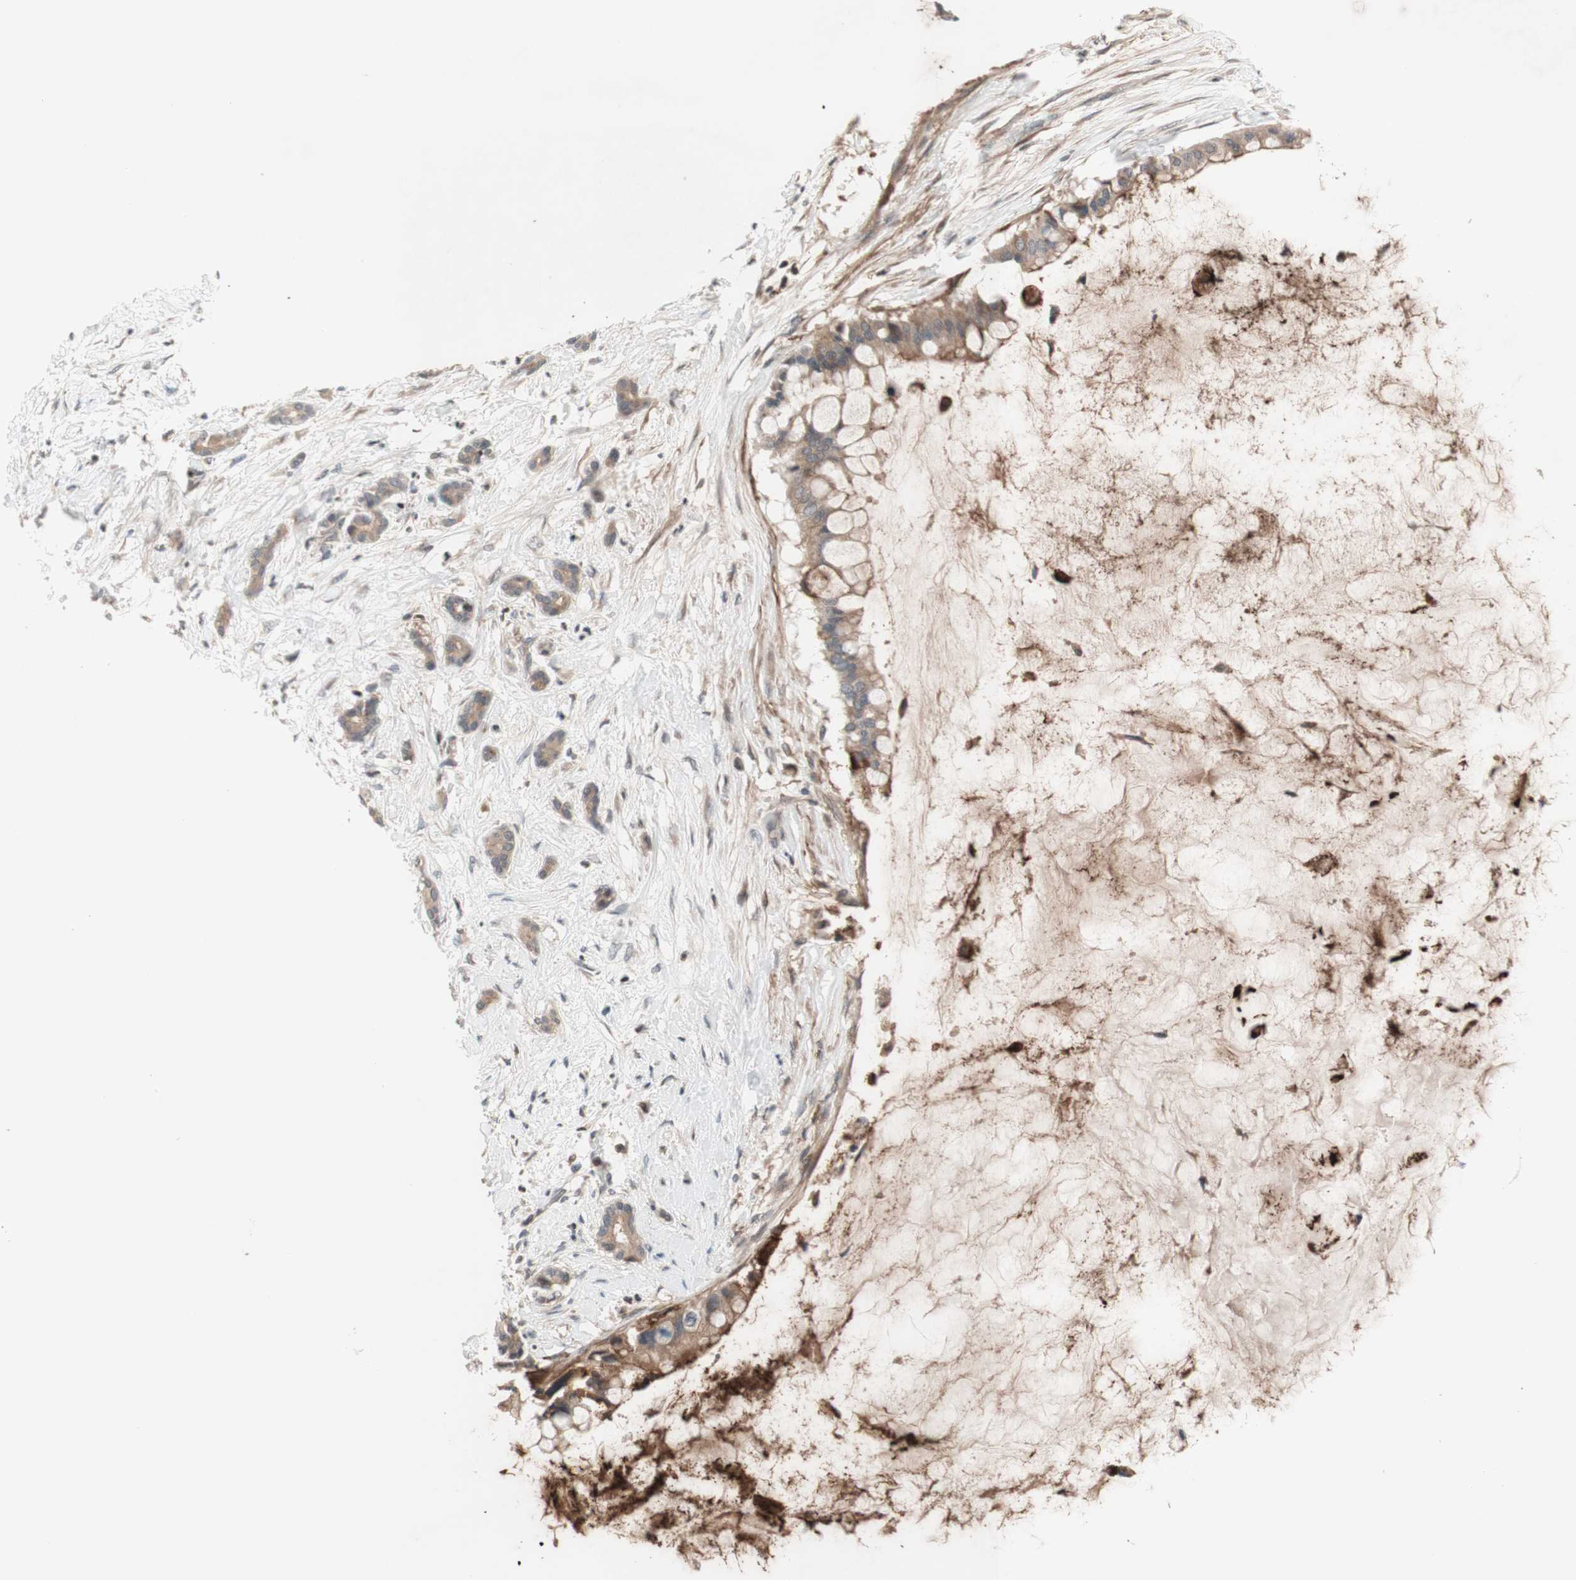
{"staining": {"intensity": "moderate", "quantity": ">75%", "location": "cytoplasmic/membranous"}, "tissue": "pancreatic cancer", "cell_type": "Tumor cells", "image_type": "cancer", "snomed": [{"axis": "morphology", "description": "Adenocarcinoma, NOS"}, {"axis": "topography", "description": "Pancreas"}], "caption": "A histopathology image of pancreatic cancer stained for a protein demonstrates moderate cytoplasmic/membranous brown staining in tumor cells. The protein of interest is stained brown, and the nuclei are stained in blue (DAB IHC with brightfield microscopy, high magnification).", "gene": "CD55", "patient": {"sex": "male", "age": 41}}